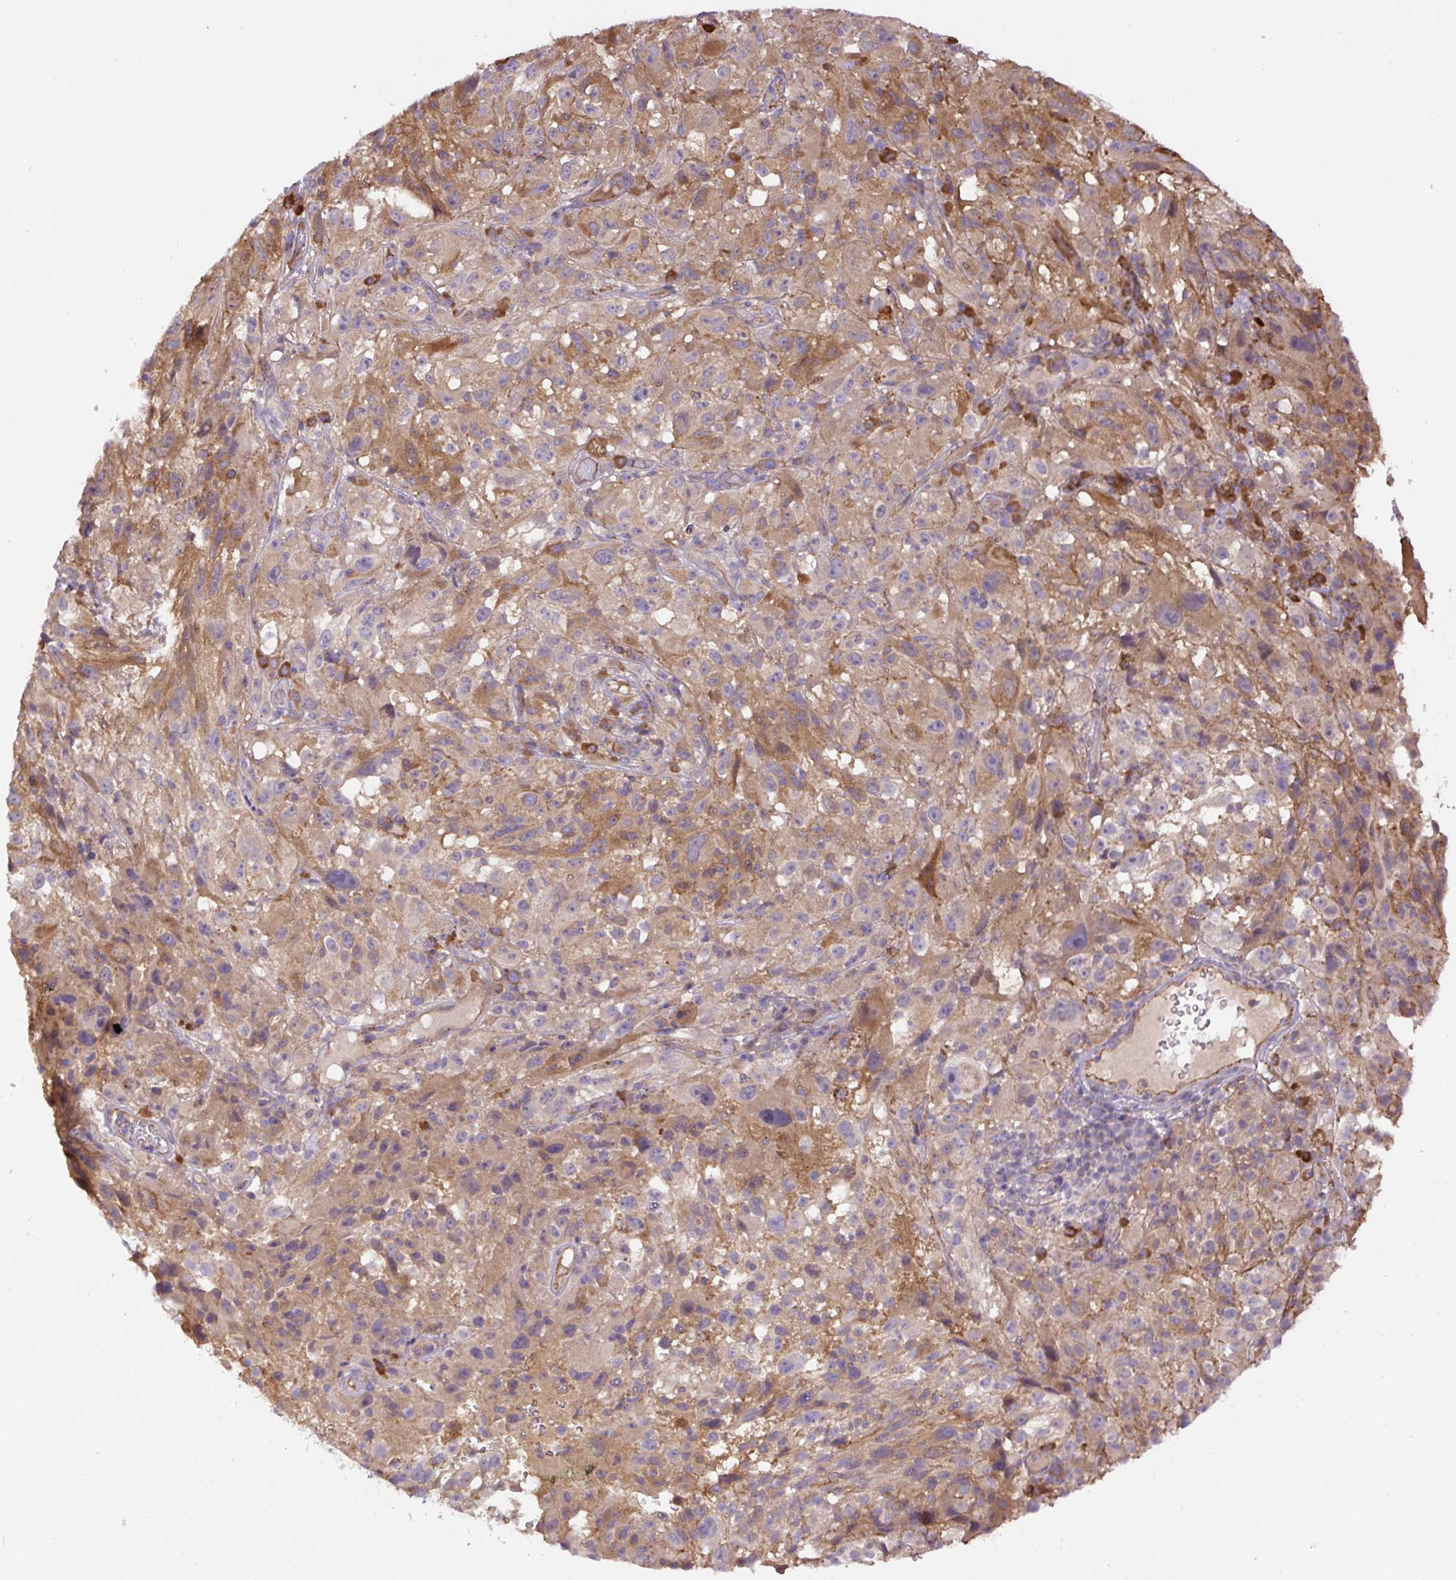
{"staining": {"intensity": "moderate", "quantity": "25%-75%", "location": "cytoplasmic/membranous"}, "tissue": "melanoma", "cell_type": "Tumor cells", "image_type": "cancer", "snomed": [{"axis": "morphology", "description": "Malignant melanoma, NOS"}, {"axis": "topography", "description": "Skin"}], "caption": "Tumor cells show medium levels of moderate cytoplasmic/membranous expression in approximately 25%-75% of cells in malignant melanoma.", "gene": "PPME1", "patient": {"sex": "female", "age": 71}}